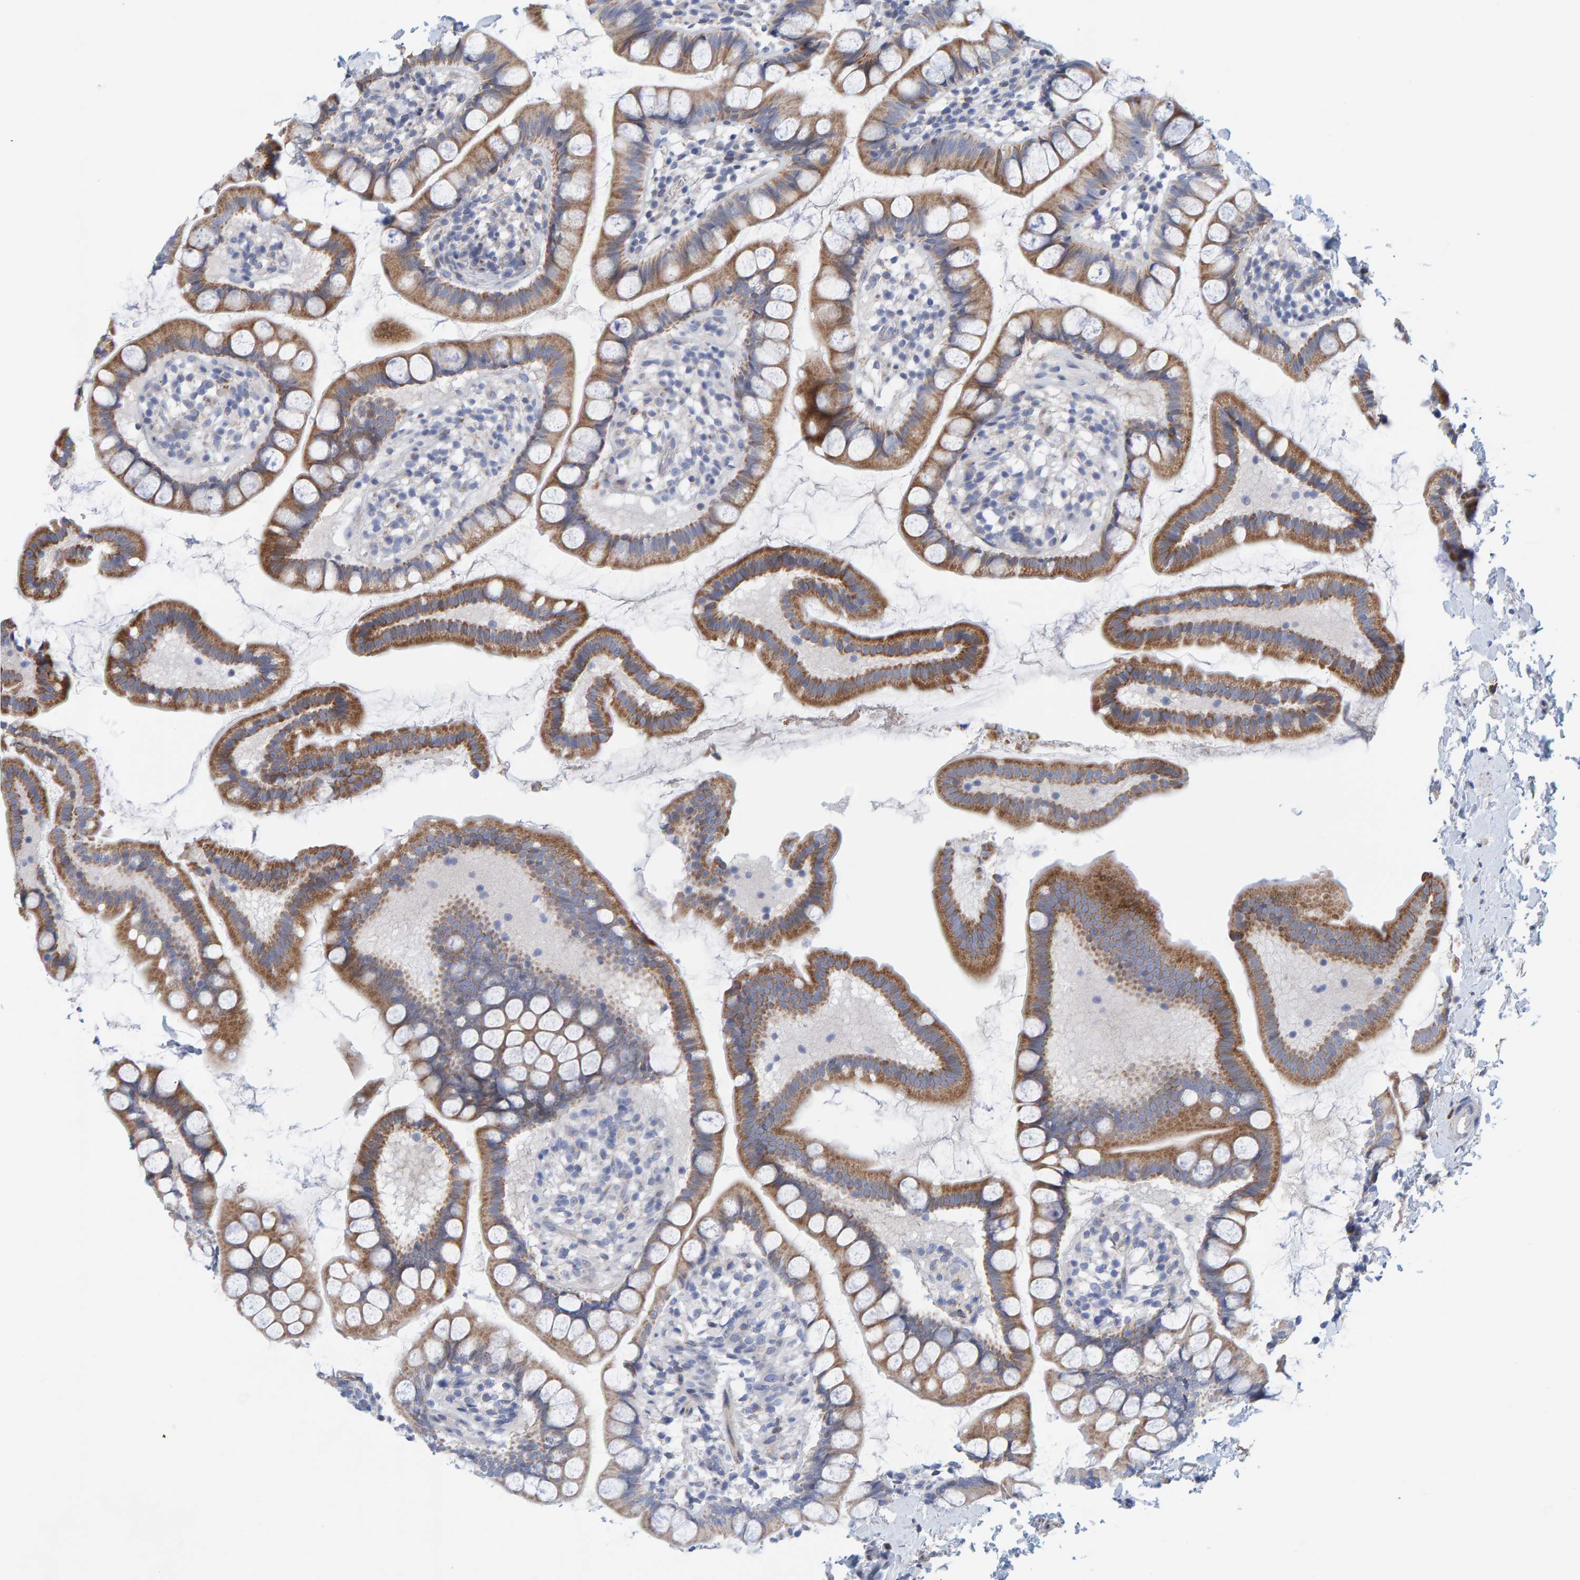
{"staining": {"intensity": "moderate", "quantity": ">75%", "location": "cytoplasmic/membranous"}, "tissue": "small intestine", "cell_type": "Glandular cells", "image_type": "normal", "snomed": [{"axis": "morphology", "description": "Normal tissue, NOS"}, {"axis": "topography", "description": "Small intestine"}], "caption": "Brown immunohistochemical staining in benign human small intestine displays moderate cytoplasmic/membranous staining in approximately >75% of glandular cells. (DAB (3,3'-diaminobenzidine) = brown stain, brightfield microscopy at high magnification).", "gene": "ZC3H3", "patient": {"sex": "female", "age": 84}}